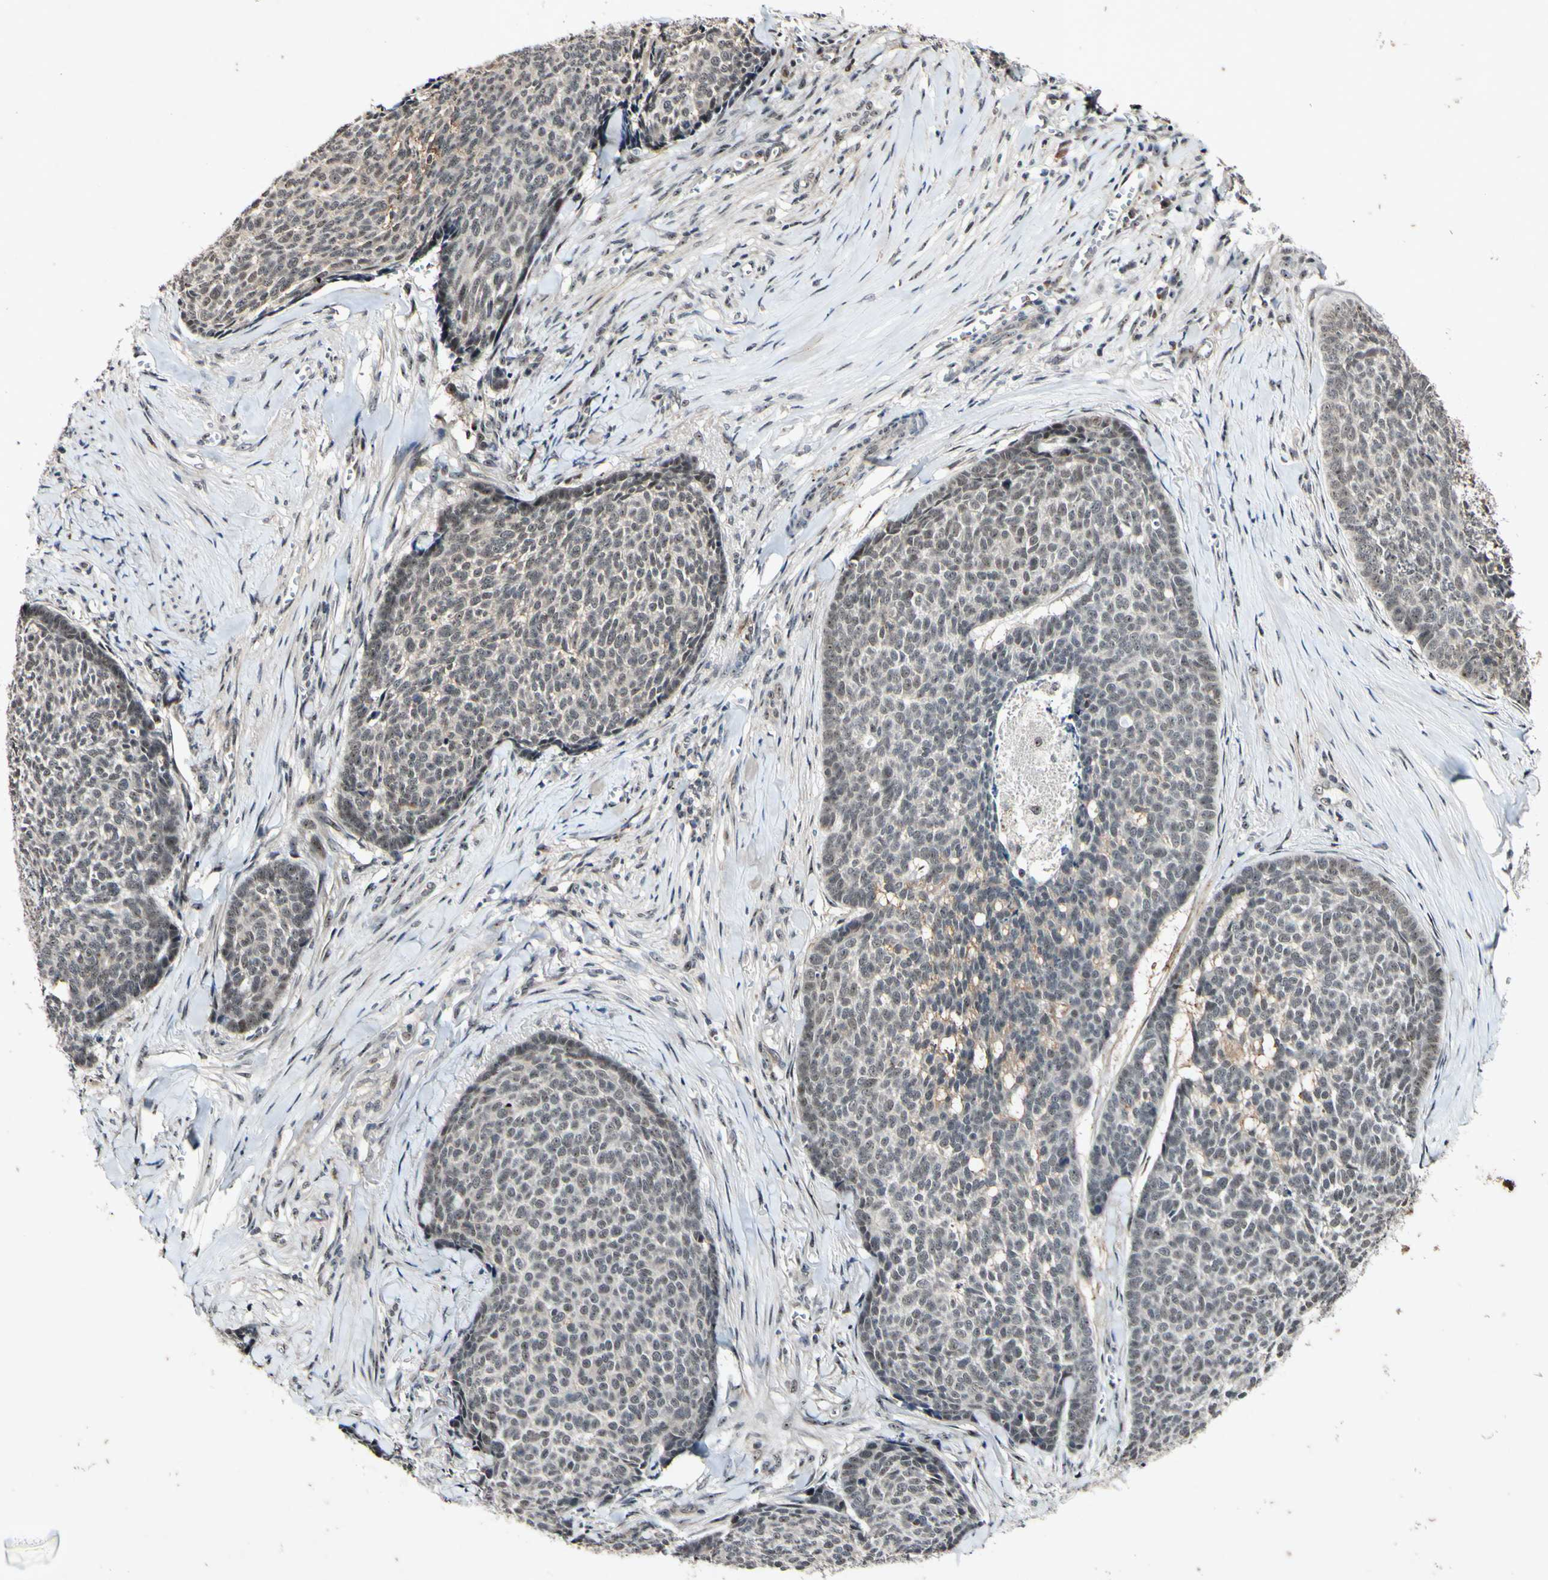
{"staining": {"intensity": "negative", "quantity": "none", "location": "none"}, "tissue": "skin cancer", "cell_type": "Tumor cells", "image_type": "cancer", "snomed": [{"axis": "morphology", "description": "Basal cell carcinoma"}, {"axis": "topography", "description": "Skin"}], "caption": "This is an immunohistochemistry histopathology image of skin basal cell carcinoma. There is no positivity in tumor cells.", "gene": "POLR2F", "patient": {"sex": "male", "age": 84}}